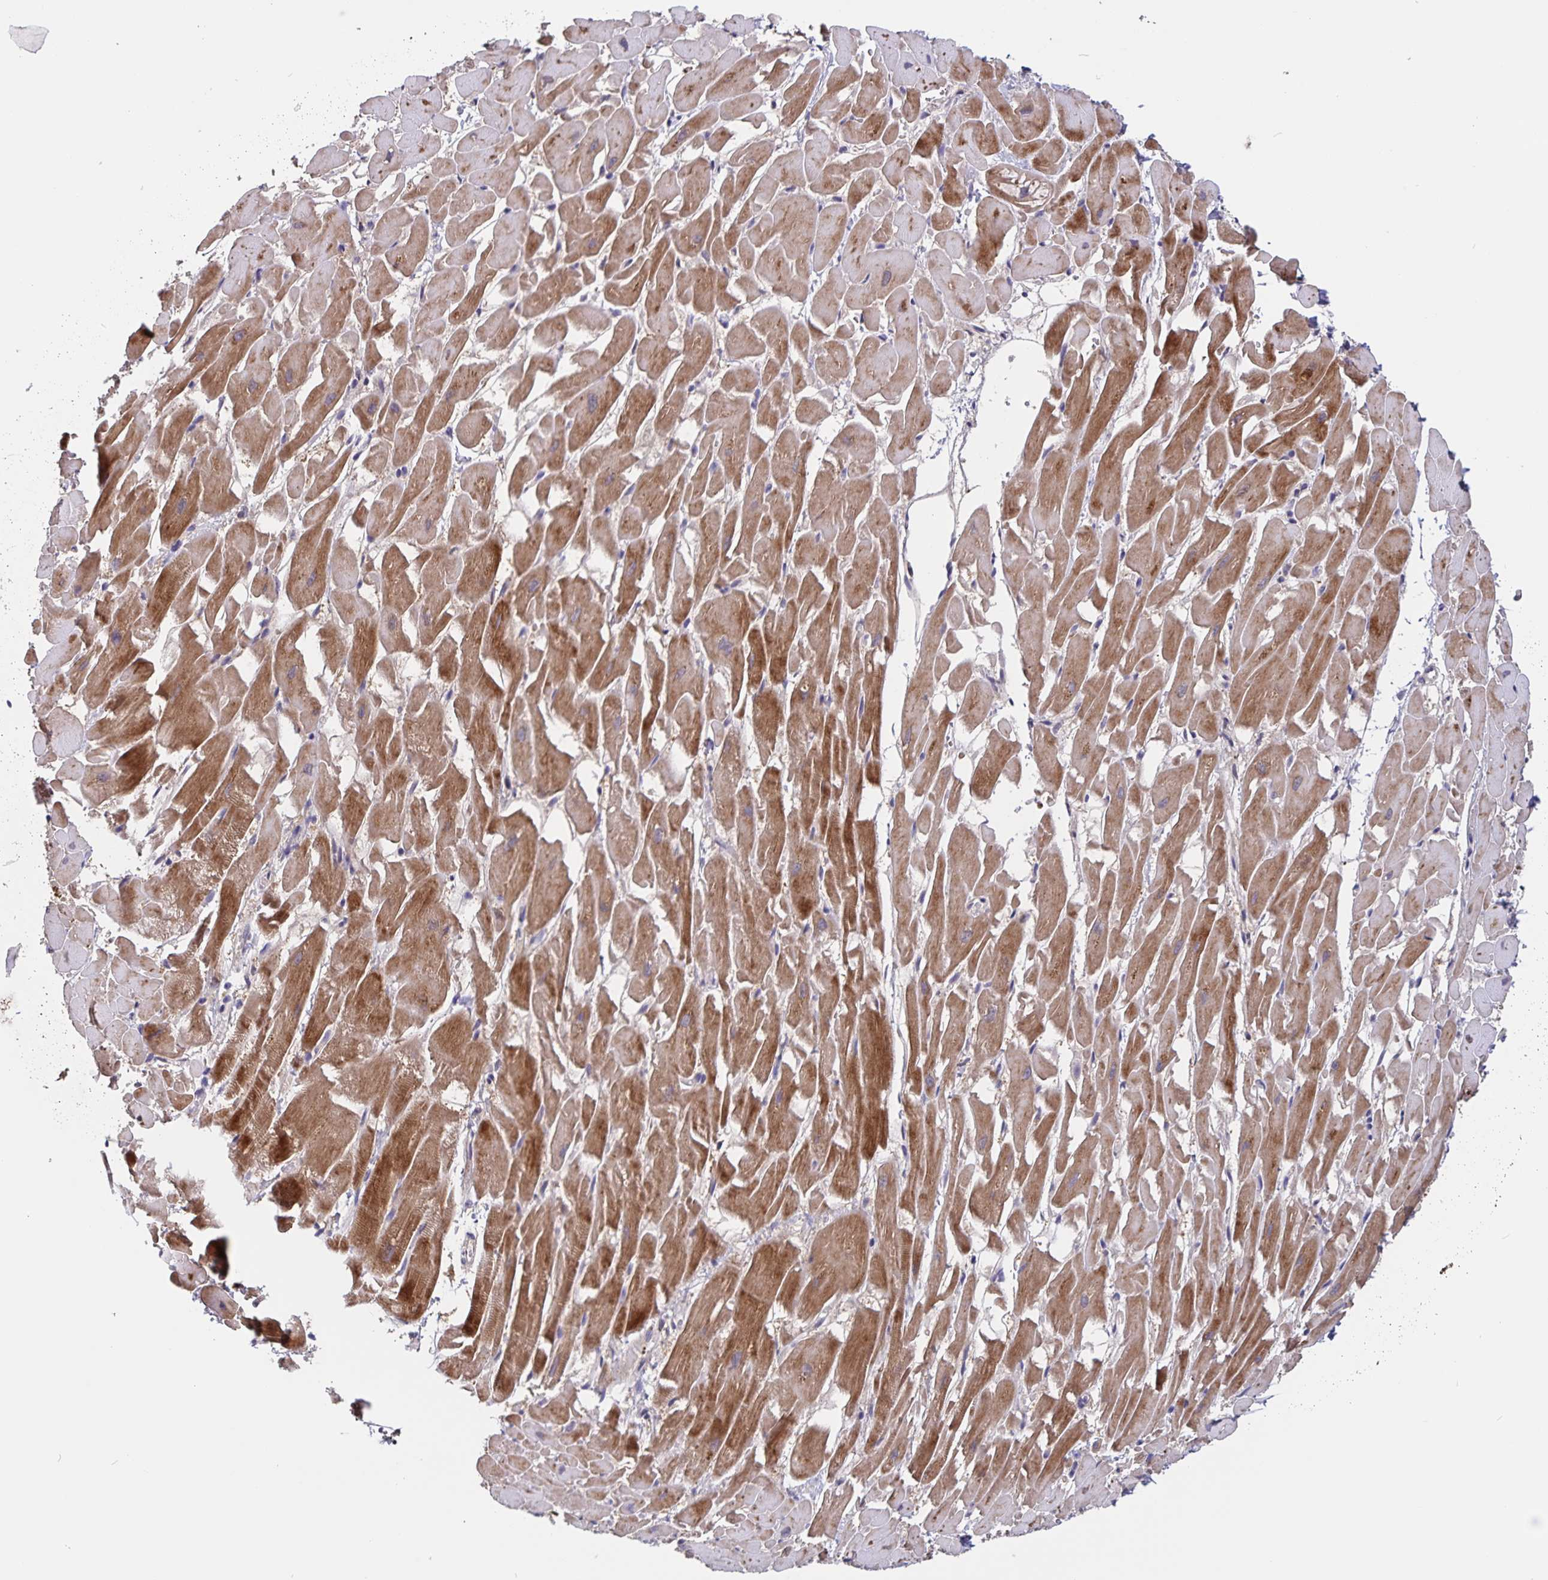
{"staining": {"intensity": "moderate", "quantity": ">75%", "location": "cytoplasmic/membranous"}, "tissue": "heart muscle", "cell_type": "Cardiomyocytes", "image_type": "normal", "snomed": [{"axis": "morphology", "description": "Normal tissue, NOS"}, {"axis": "topography", "description": "Heart"}], "caption": "An immunohistochemistry (IHC) image of unremarkable tissue is shown. Protein staining in brown labels moderate cytoplasmic/membranous positivity in heart muscle within cardiomyocytes. (DAB (3,3'-diaminobenzidine) IHC, brown staining for protein, blue staining for nuclei).", "gene": "FBXL16", "patient": {"sex": "male", "age": 37}}